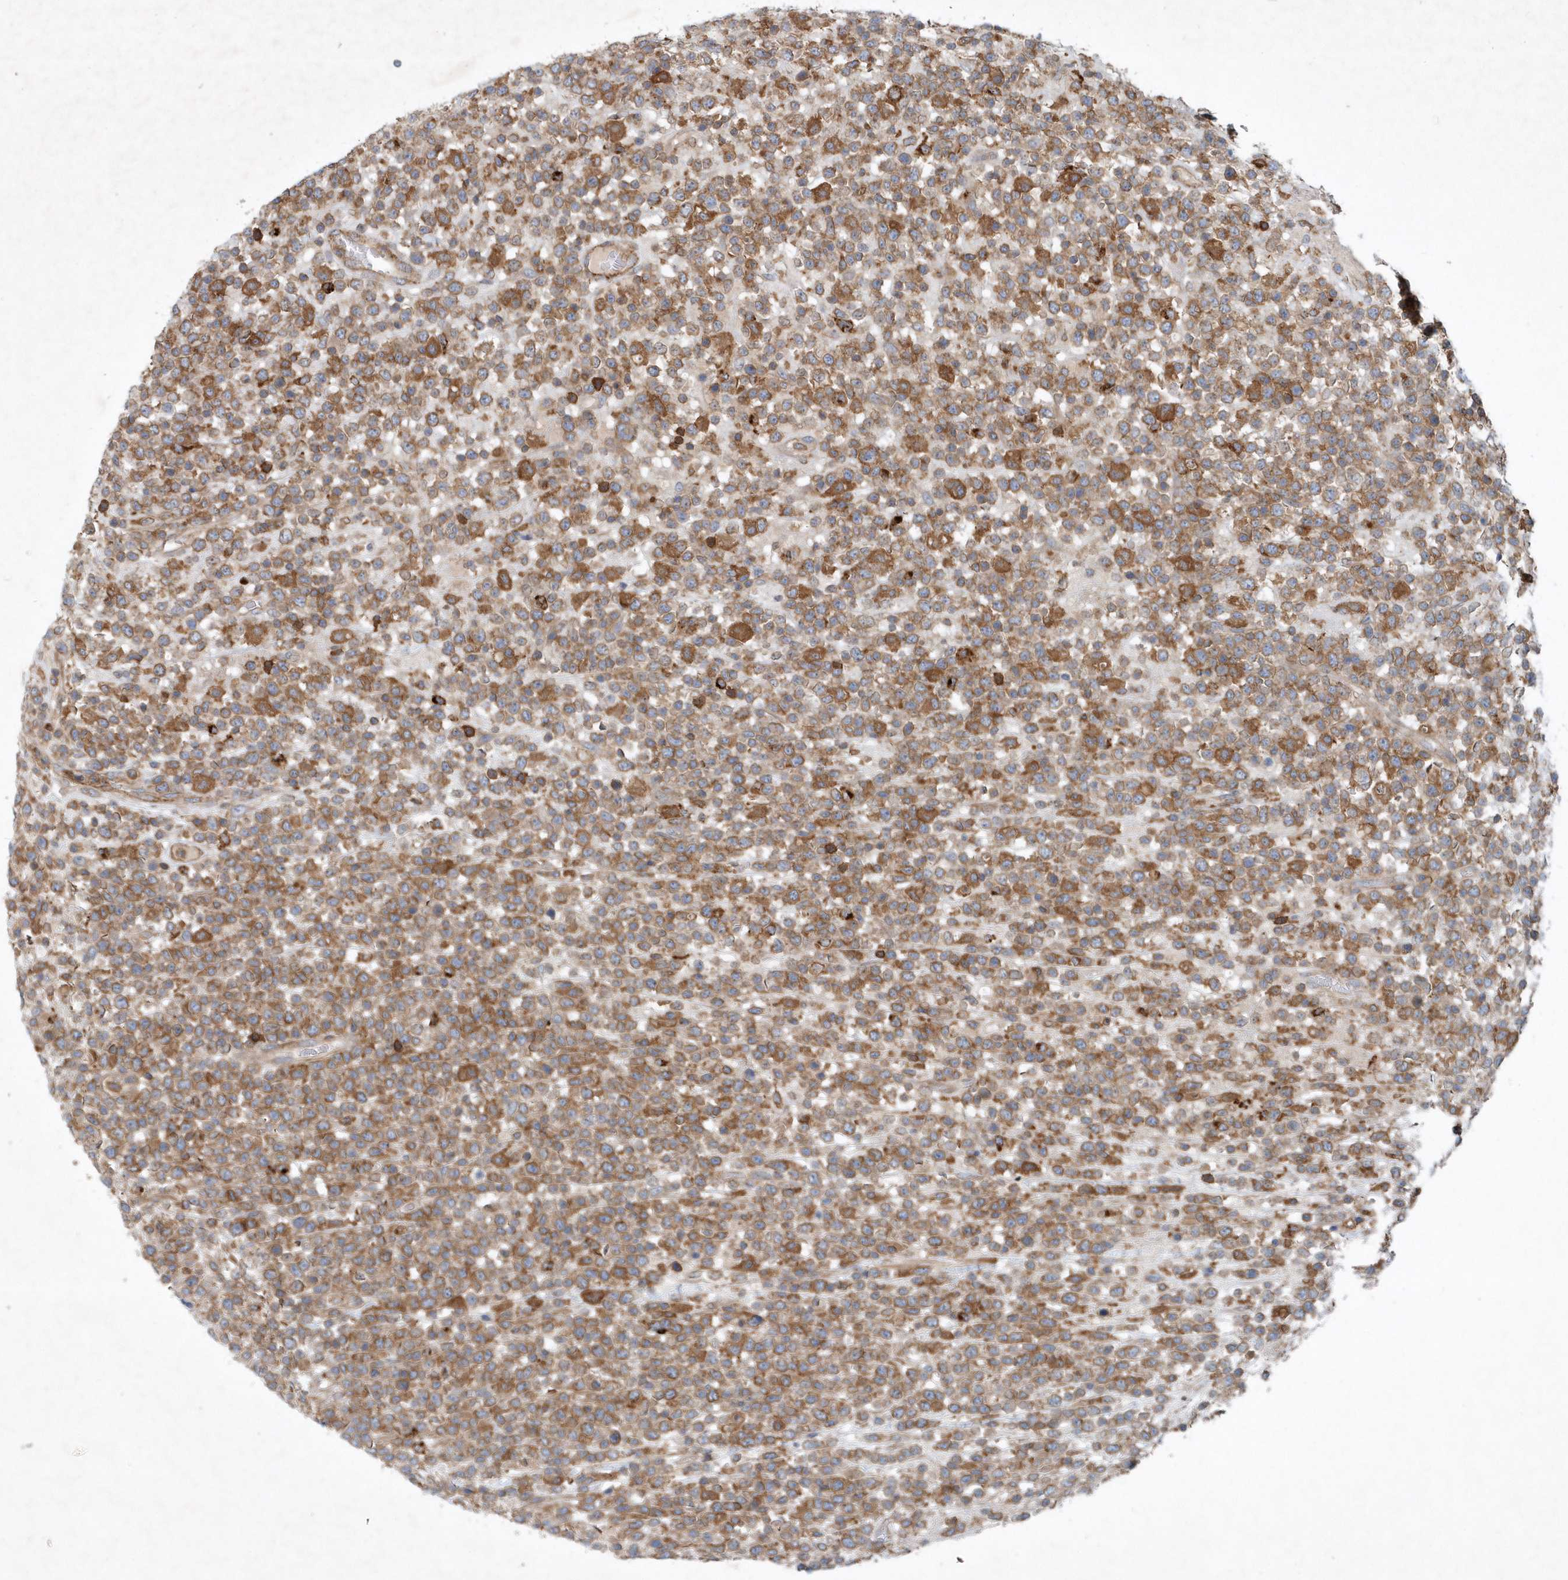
{"staining": {"intensity": "moderate", "quantity": ">75%", "location": "cytoplasmic/membranous"}, "tissue": "lymphoma", "cell_type": "Tumor cells", "image_type": "cancer", "snomed": [{"axis": "morphology", "description": "Malignant lymphoma, non-Hodgkin's type, High grade"}, {"axis": "topography", "description": "Colon"}], "caption": "Lymphoma stained with immunohistochemistry shows moderate cytoplasmic/membranous positivity in about >75% of tumor cells. (Stains: DAB (3,3'-diaminobenzidine) in brown, nuclei in blue, Microscopy: brightfield microscopy at high magnification).", "gene": "P2RY10", "patient": {"sex": "female", "age": 53}}